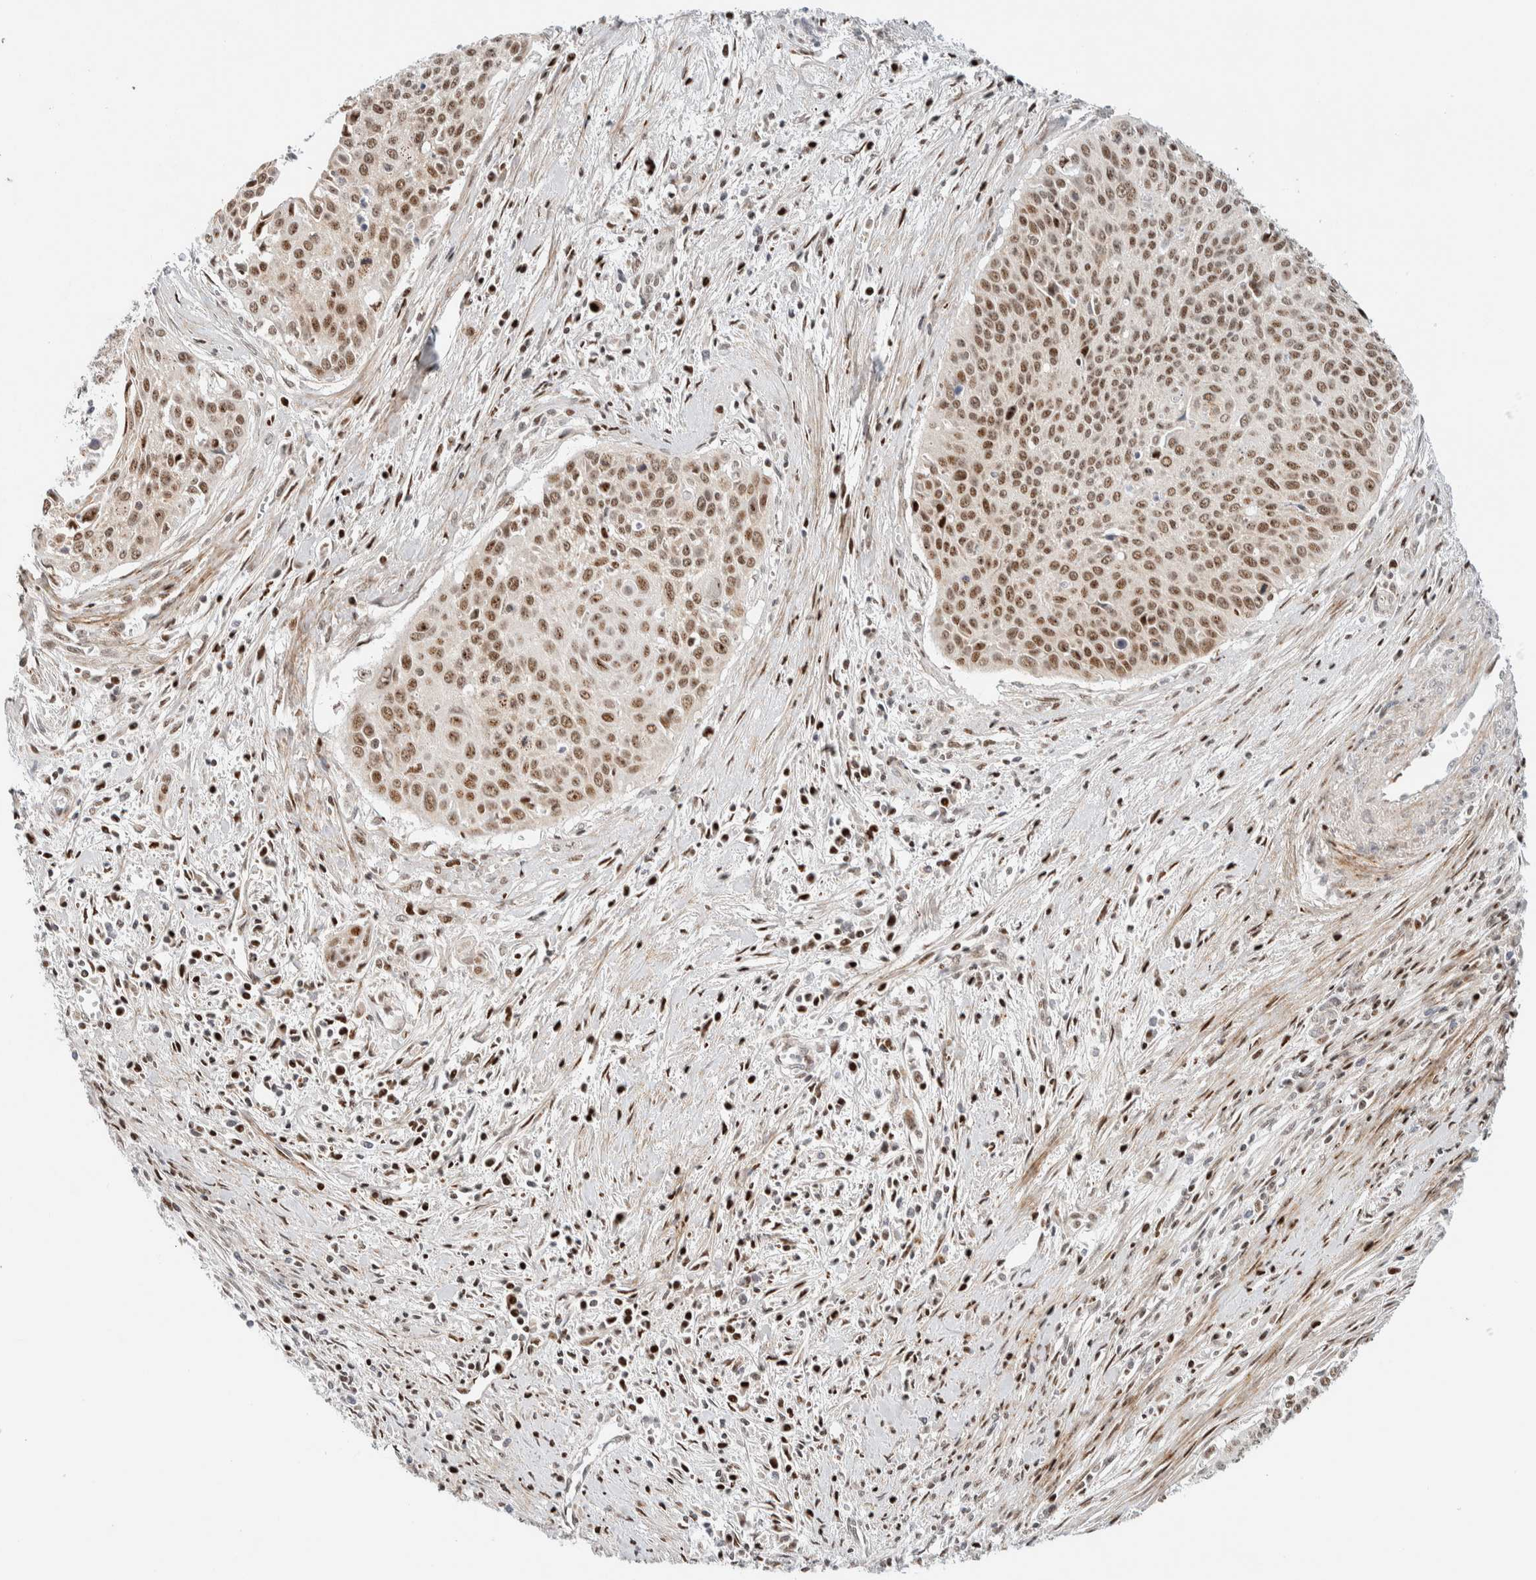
{"staining": {"intensity": "moderate", "quantity": ">75%", "location": "nuclear"}, "tissue": "cervical cancer", "cell_type": "Tumor cells", "image_type": "cancer", "snomed": [{"axis": "morphology", "description": "Squamous cell carcinoma, NOS"}, {"axis": "topography", "description": "Cervix"}], "caption": "Immunohistochemical staining of human cervical cancer shows medium levels of moderate nuclear staining in about >75% of tumor cells.", "gene": "TSPAN32", "patient": {"sex": "female", "age": 55}}